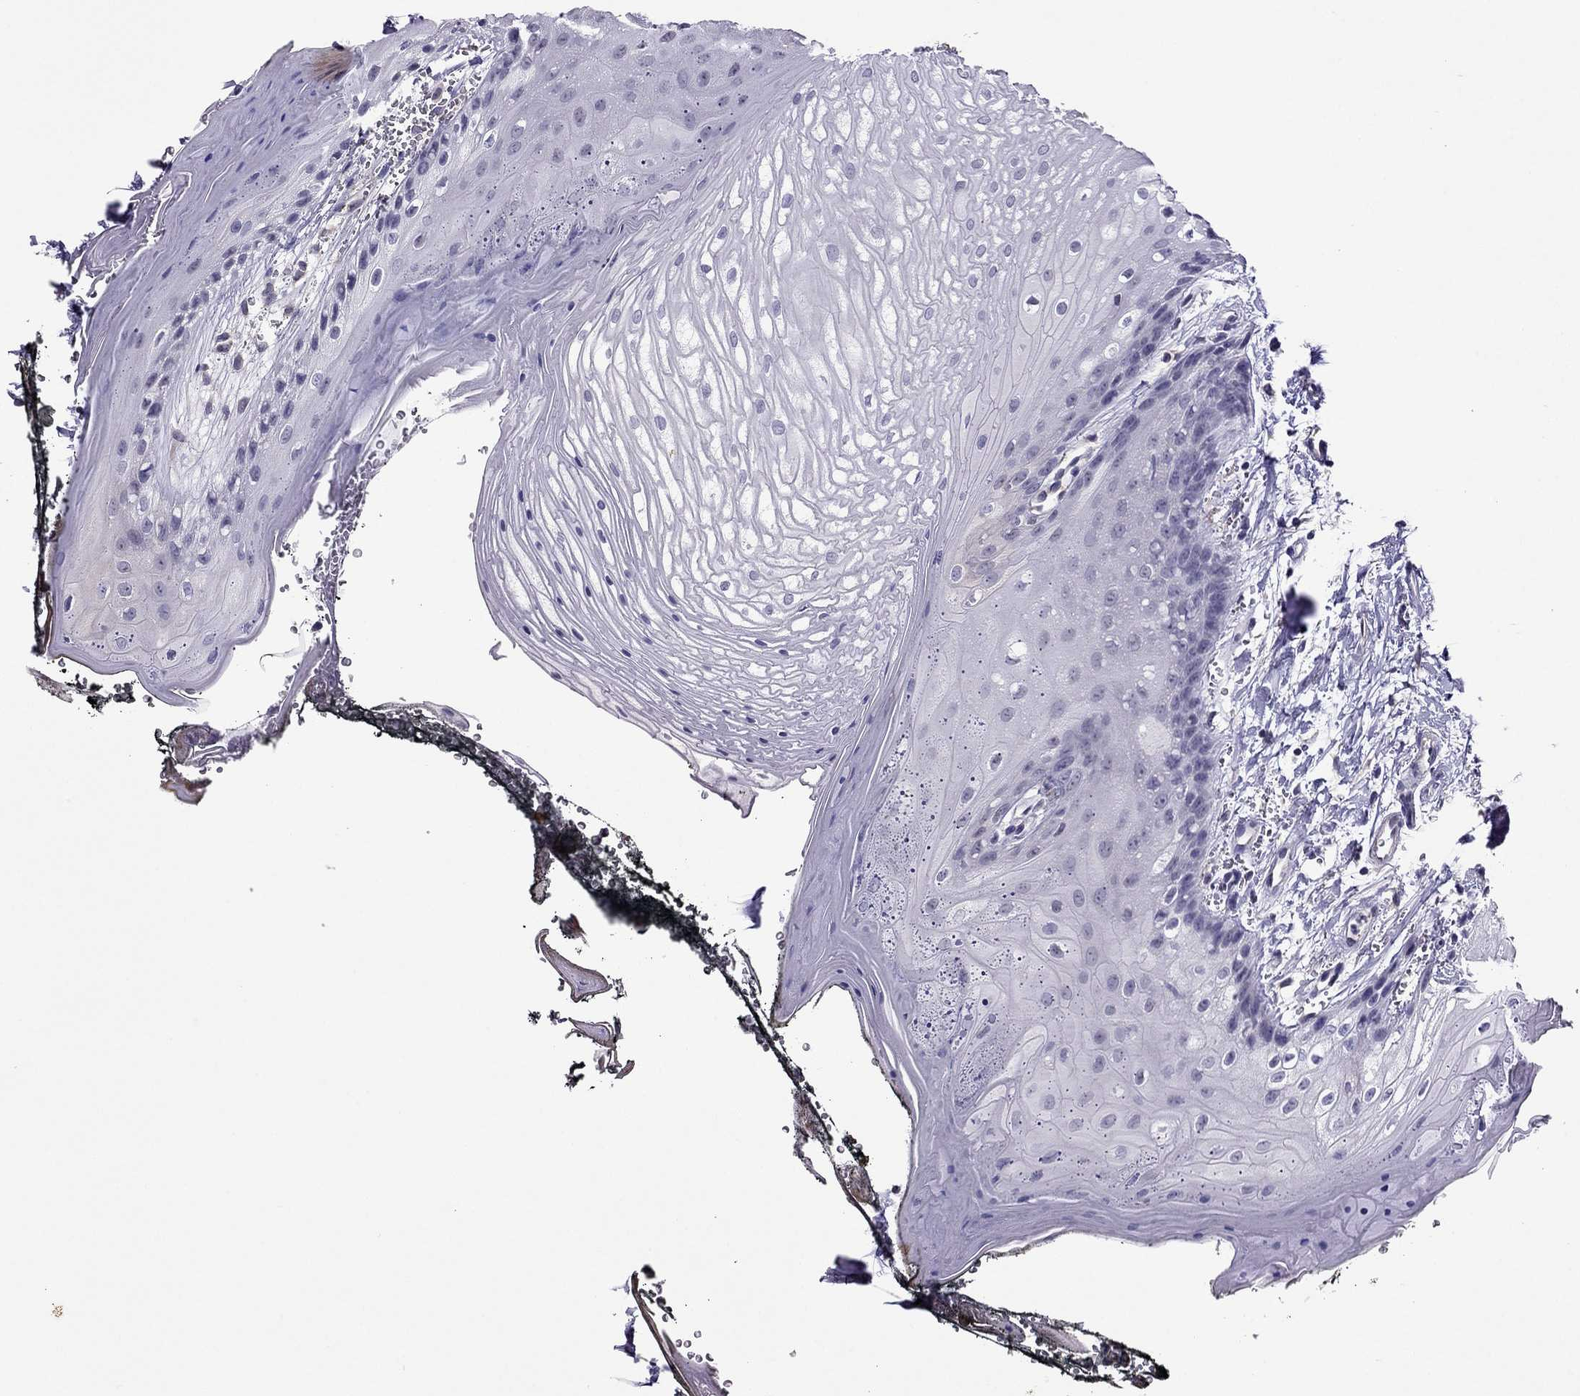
{"staining": {"intensity": "negative", "quantity": "none", "location": "none"}, "tissue": "oral mucosa", "cell_type": "Squamous epithelial cells", "image_type": "normal", "snomed": [{"axis": "morphology", "description": "Normal tissue, NOS"}, {"axis": "morphology", "description": "Squamous cell carcinoma, NOS"}, {"axis": "topography", "description": "Oral tissue"}, {"axis": "topography", "description": "Head-Neck"}], "caption": "DAB immunohistochemical staining of benign human oral mucosa displays no significant expression in squamous epithelial cells.", "gene": "SLC16A8", "patient": {"sex": "male", "age": 65}}